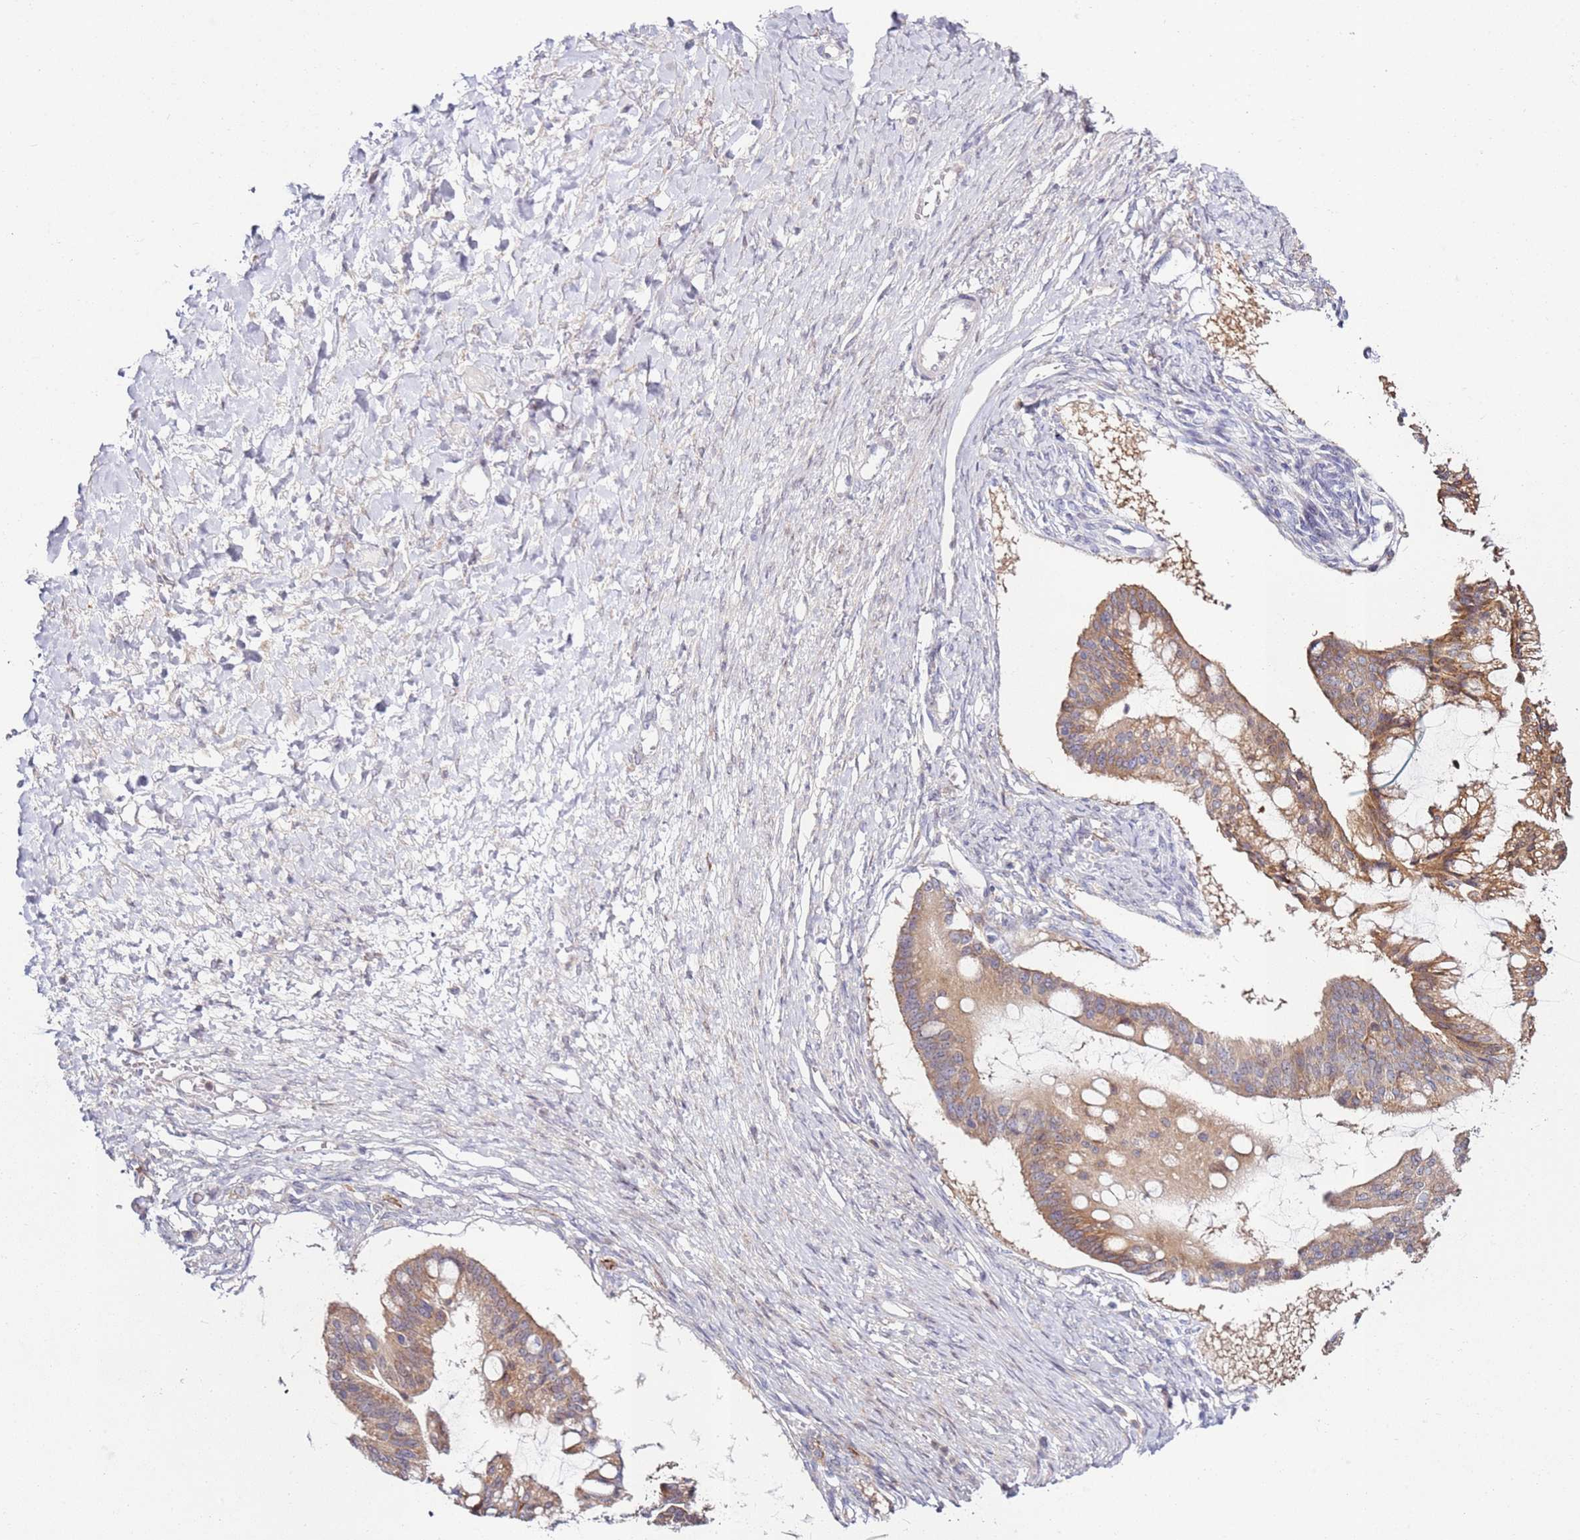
{"staining": {"intensity": "moderate", "quantity": ">75%", "location": "cytoplasmic/membranous"}, "tissue": "ovarian cancer", "cell_type": "Tumor cells", "image_type": "cancer", "snomed": [{"axis": "morphology", "description": "Cystadenocarcinoma, mucinous, NOS"}, {"axis": "topography", "description": "Ovary"}], "caption": "Immunohistochemistry photomicrograph of human ovarian cancer (mucinous cystadenocarcinoma) stained for a protein (brown), which displays medium levels of moderate cytoplasmic/membranous expression in about >75% of tumor cells.", "gene": "CNOT9", "patient": {"sex": "female", "age": 73}}